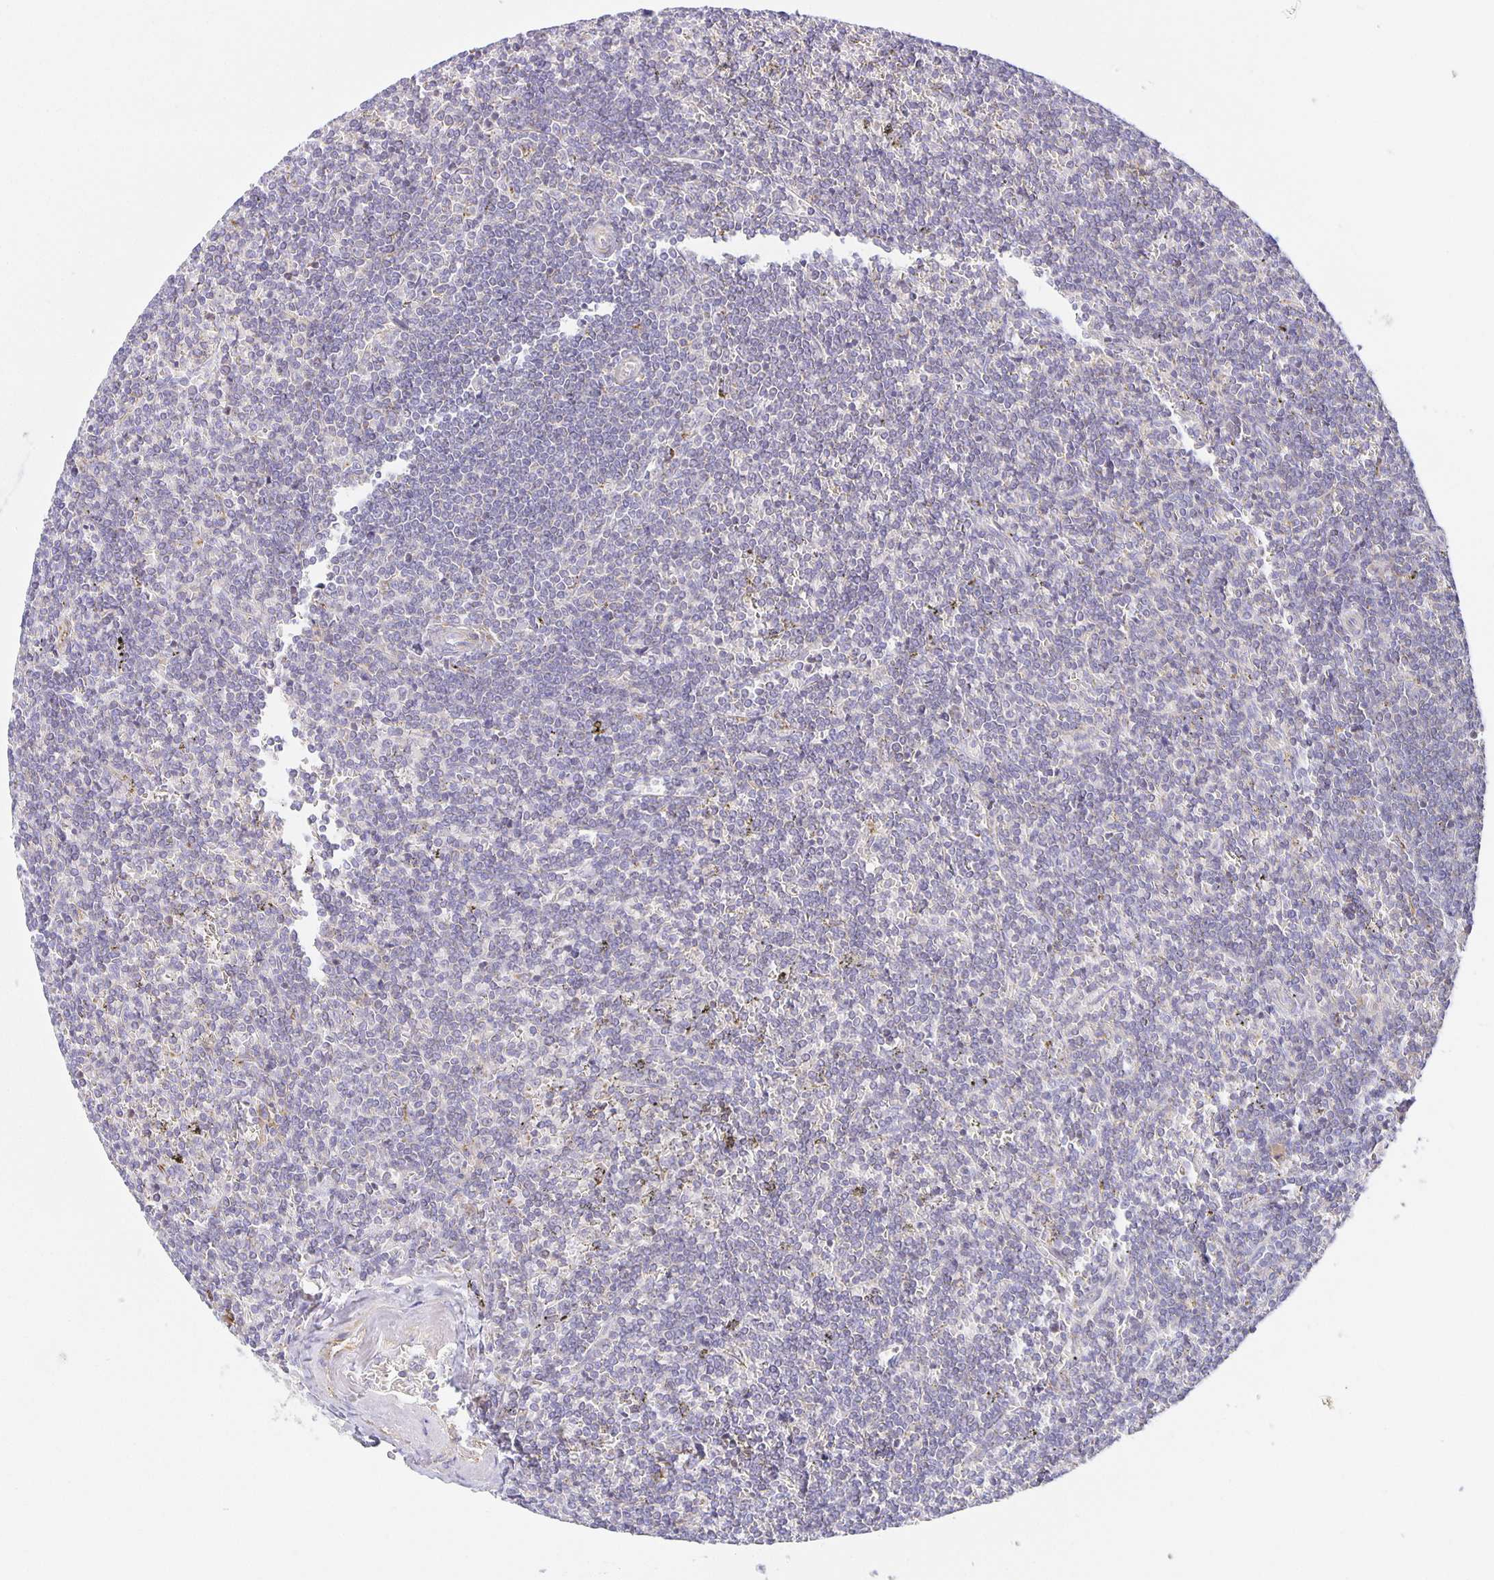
{"staining": {"intensity": "negative", "quantity": "none", "location": "none"}, "tissue": "lymphoma", "cell_type": "Tumor cells", "image_type": "cancer", "snomed": [{"axis": "morphology", "description": "Malignant lymphoma, non-Hodgkin's type, Low grade"}, {"axis": "topography", "description": "Spleen"}], "caption": "Tumor cells show no significant staining in low-grade malignant lymphoma, non-Hodgkin's type.", "gene": "FLRT3", "patient": {"sex": "male", "age": 78}}